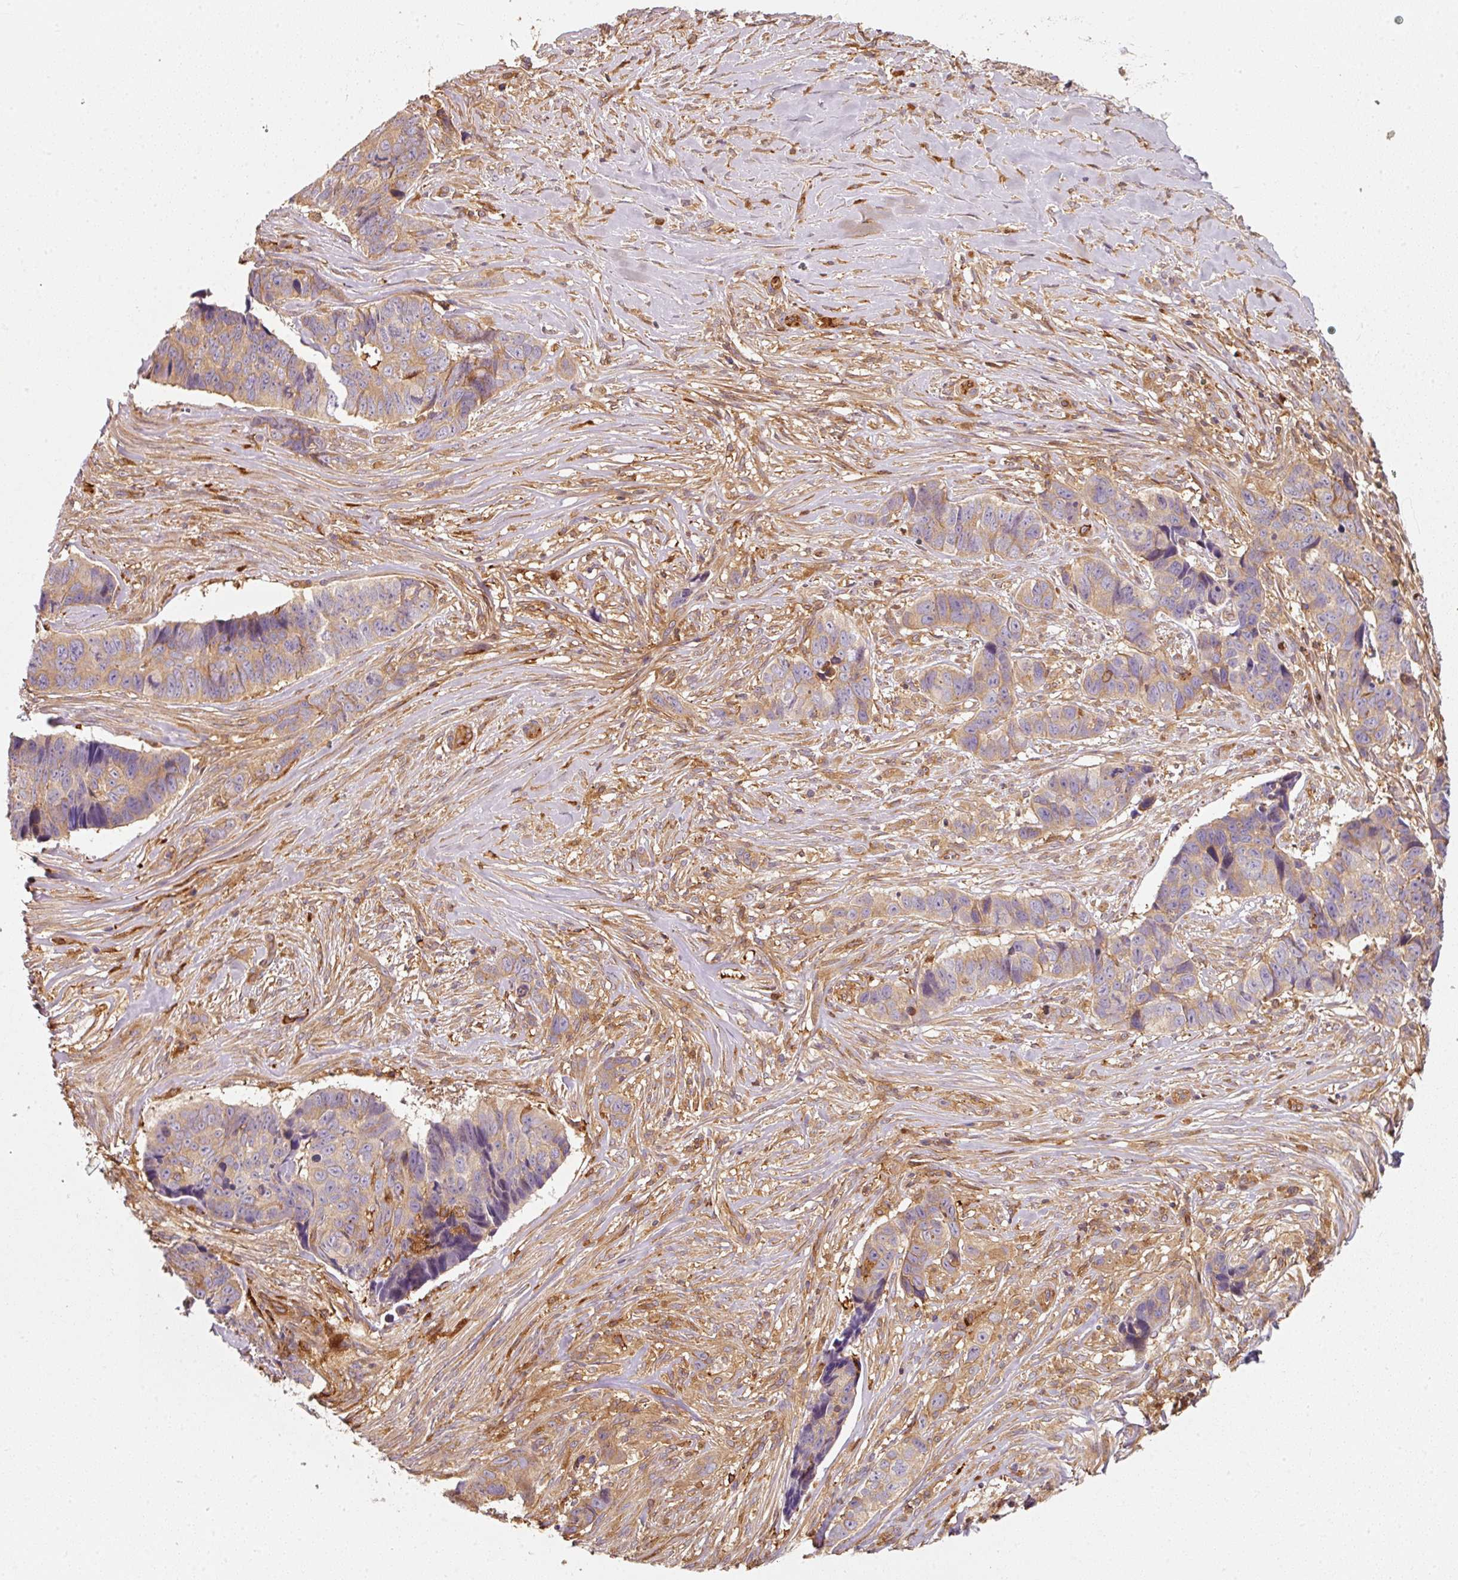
{"staining": {"intensity": "moderate", "quantity": "<25%", "location": "cytoplasmic/membranous"}, "tissue": "skin cancer", "cell_type": "Tumor cells", "image_type": "cancer", "snomed": [{"axis": "morphology", "description": "Basal cell carcinoma"}, {"axis": "topography", "description": "Skin"}], "caption": "Skin cancer (basal cell carcinoma) tissue reveals moderate cytoplasmic/membranous positivity in about <25% of tumor cells", "gene": "IQGAP2", "patient": {"sex": "female", "age": 82}}